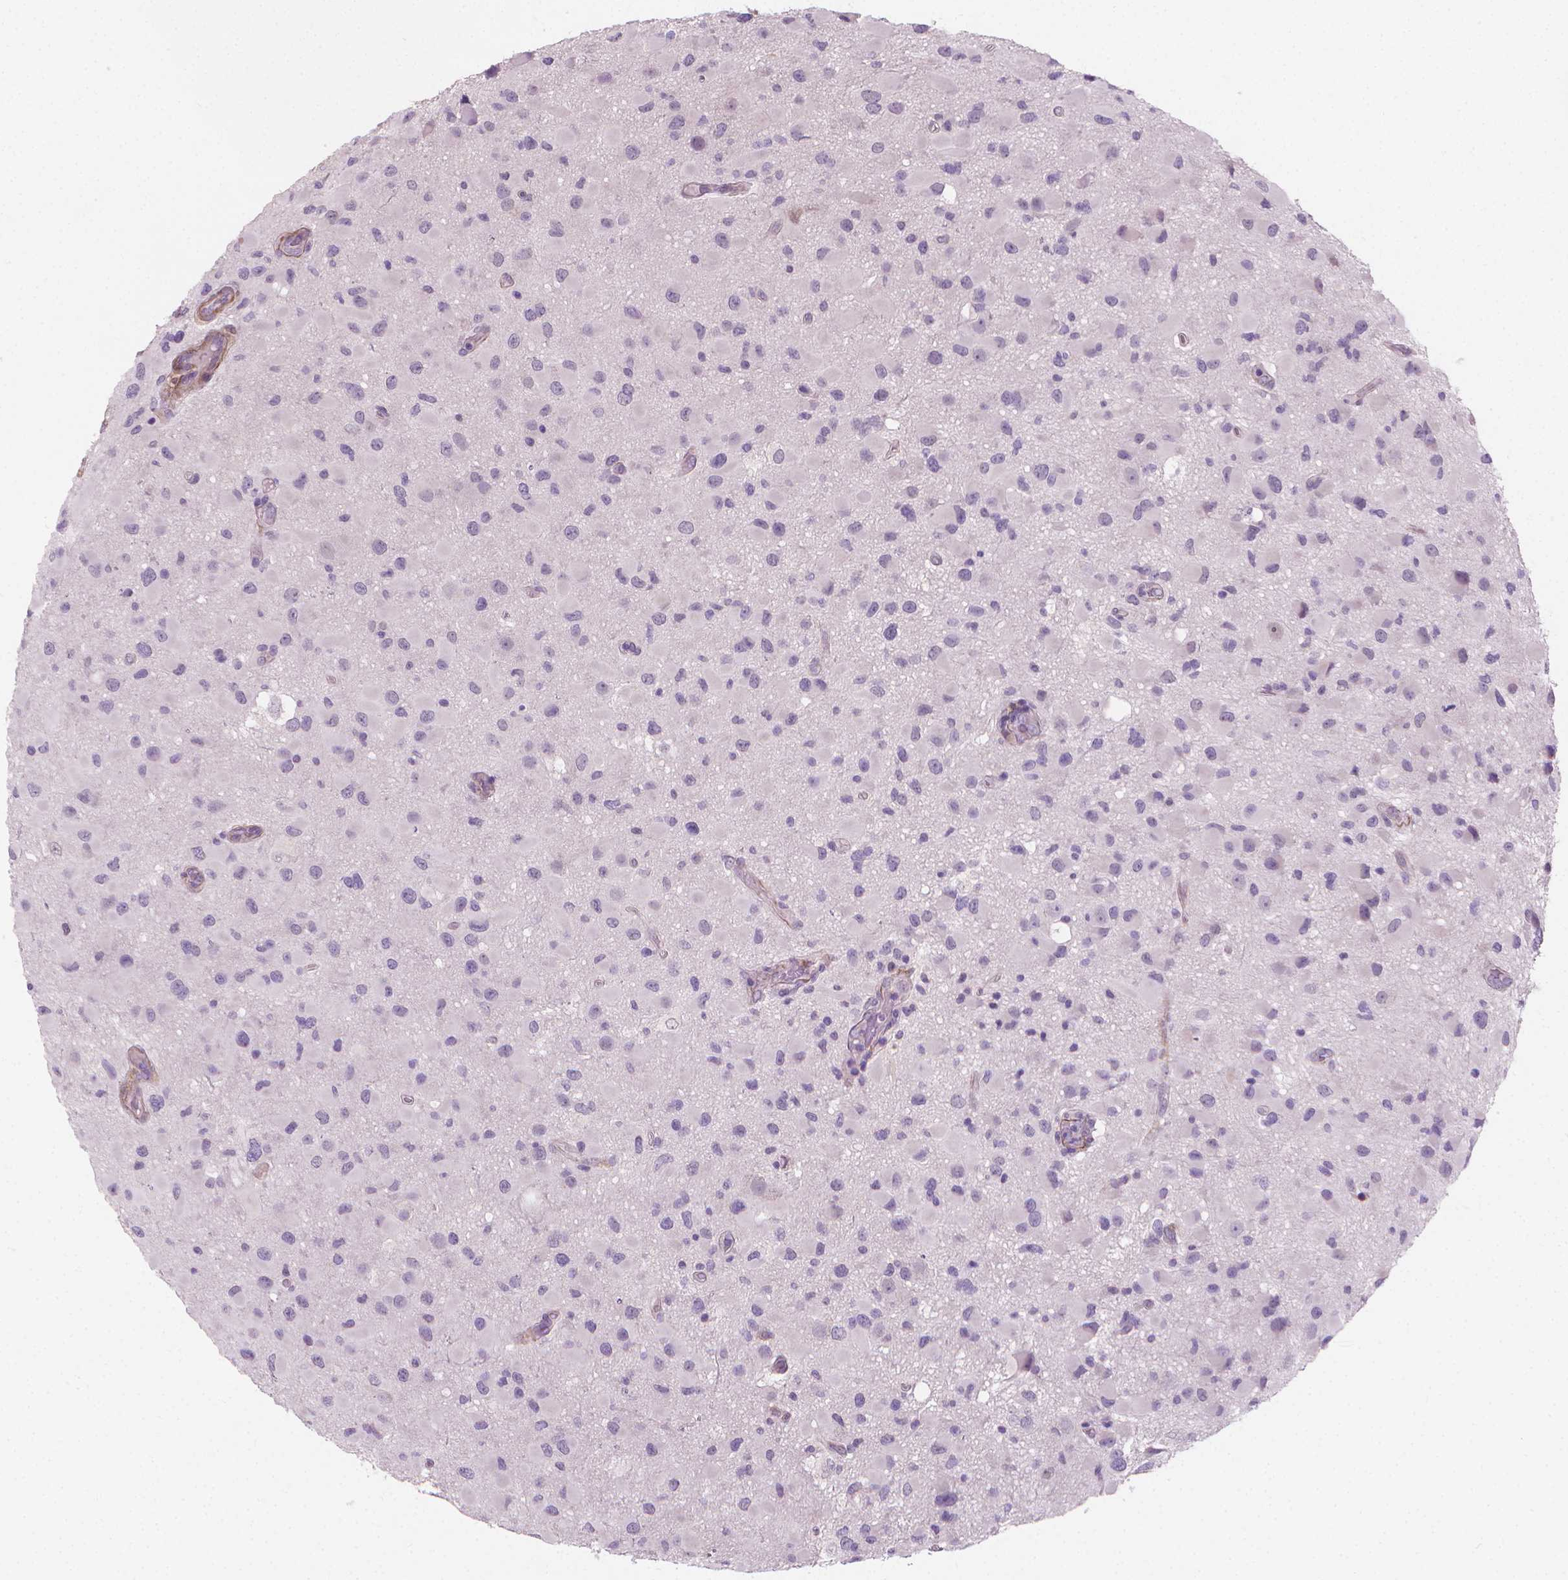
{"staining": {"intensity": "negative", "quantity": "none", "location": "none"}, "tissue": "glioma", "cell_type": "Tumor cells", "image_type": "cancer", "snomed": [{"axis": "morphology", "description": "Glioma, malignant, Low grade"}, {"axis": "topography", "description": "Brain"}], "caption": "Tumor cells are negative for brown protein staining in malignant low-grade glioma.", "gene": "GSDMA", "patient": {"sex": "female", "age": 32}}